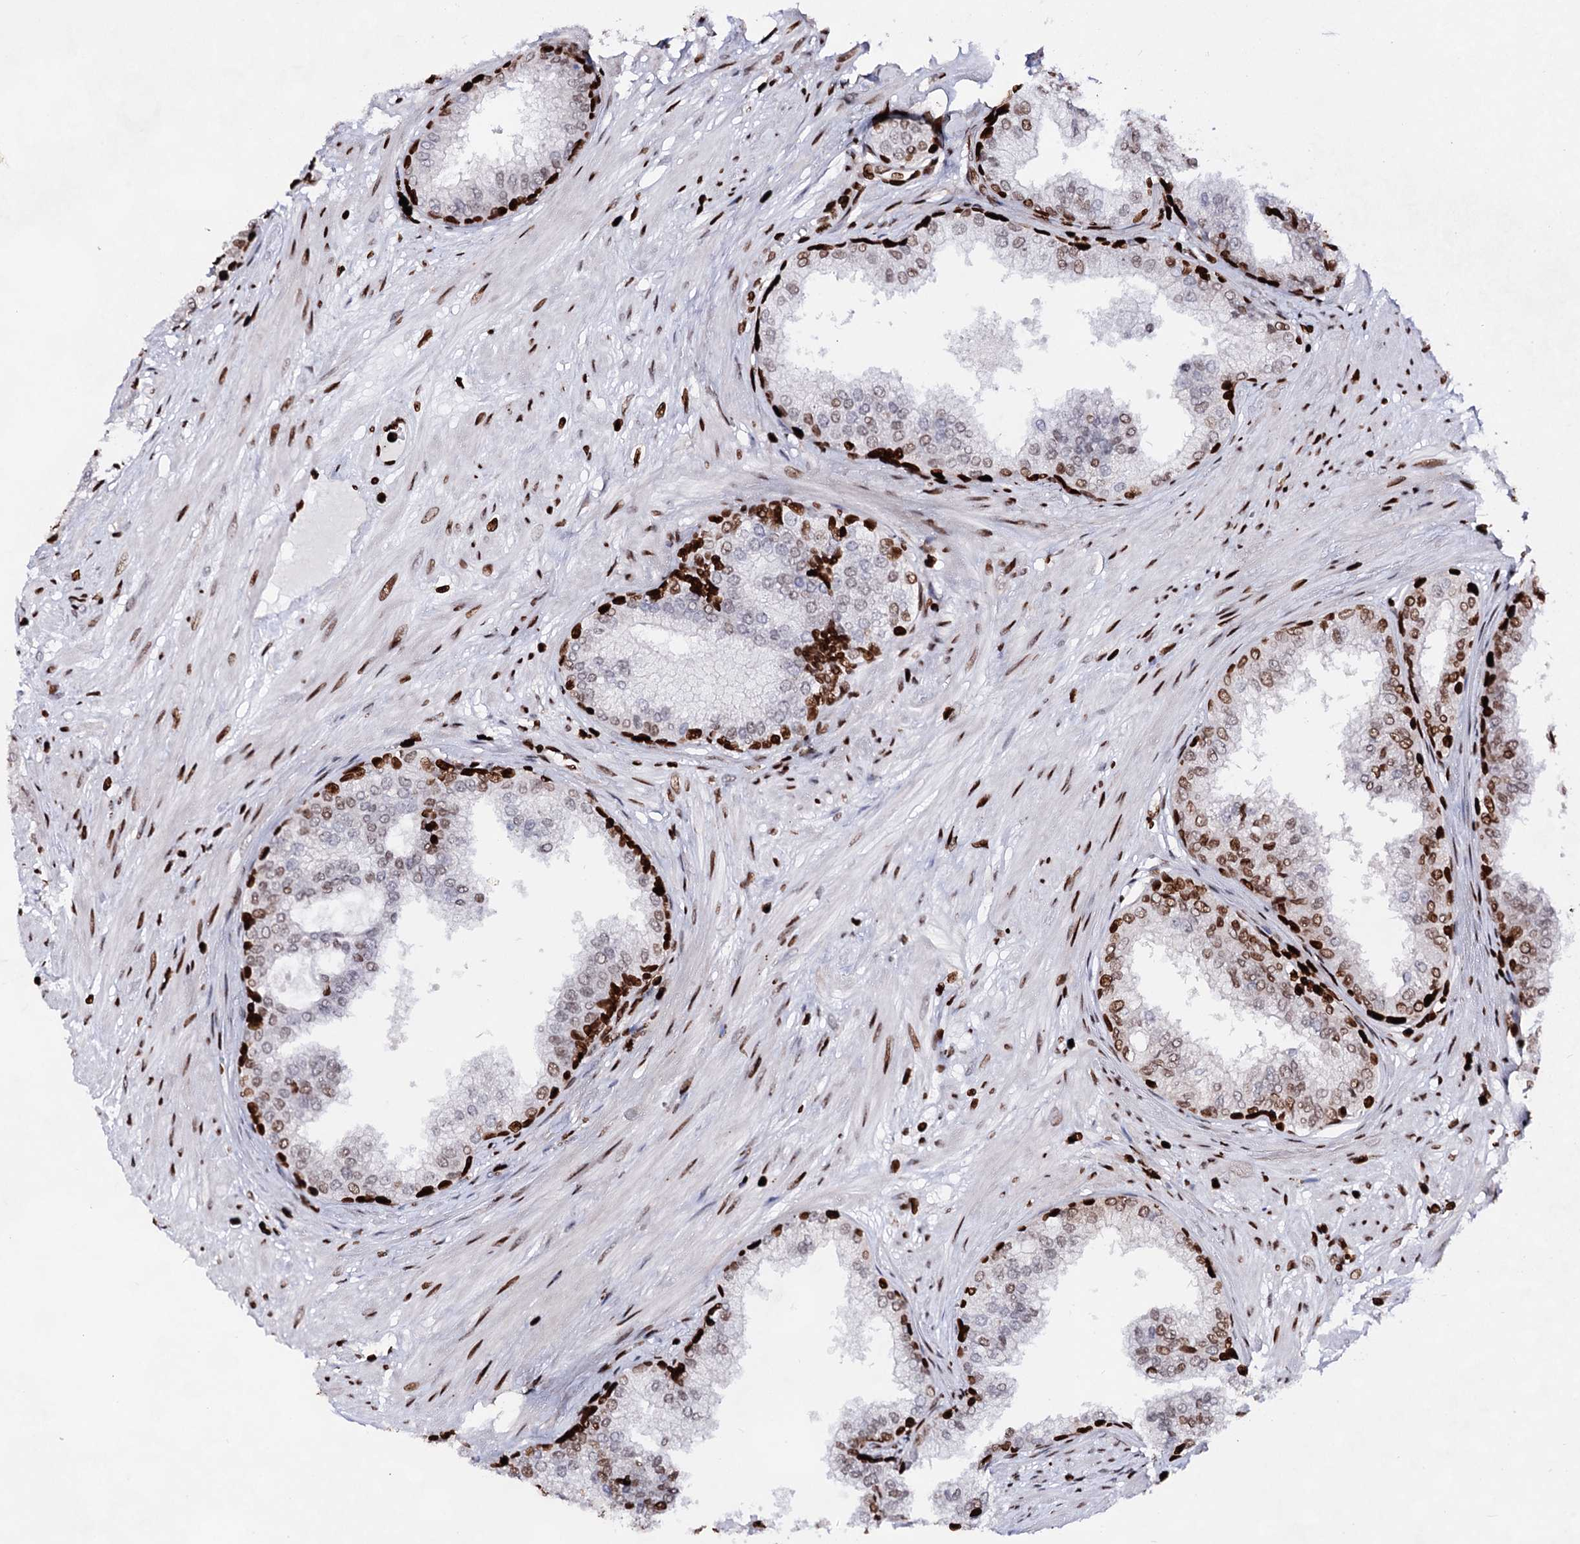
{"staining": {"intensity": "strong", "quantity": "<25%", "location": "nuclear"}, "tissue": "prostate", "cell_type": "Glandular cells", "image_type": "normal", "snomed": [{"axis": "morphology", "description": "Normal tissue, NOS"}, {"axis": "topography", "description": "Prostate"}], "caption": "Protein expression analysis of unremarkable prostate displays strong nuclear staining in about <25% of glandular cells. (brown staining indicates protein expression, while blue staining denotes nuclei).", "gene": "HMGB2", "patient": {"sex": "male", "age": 60}}